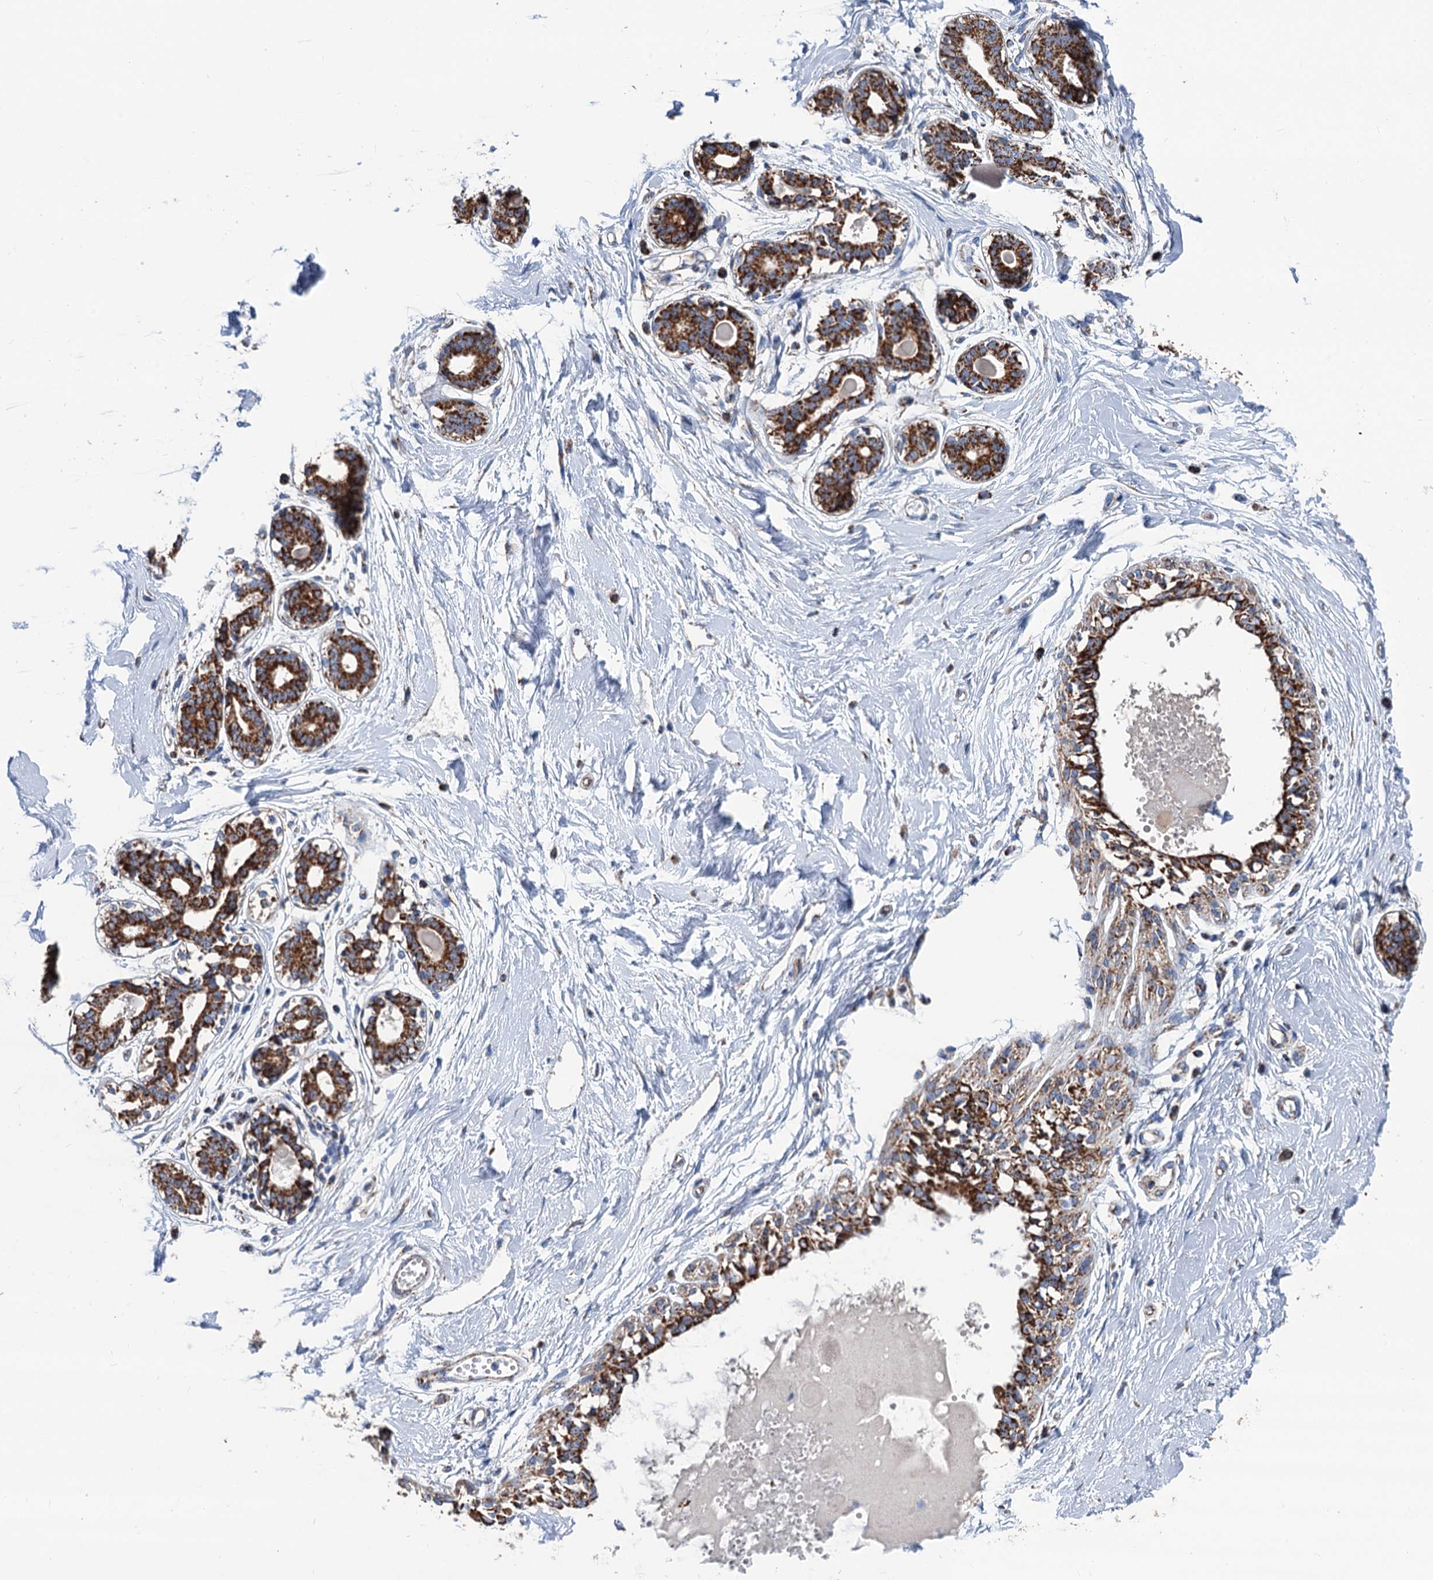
{"staining": {"intensity": "negative", "quantity": "none", "location": "none"}, "tissue": "breast", "cell_type": "Adipocytes", "image_type": "normal", "snomed": [{"axis": "morphology", "description": "Normal tissue, NOS"}, {"axis": "topography", "description": "Breast"}], "caption": "Adipocytes show no significant protein expression in normal breast. (Stains: DAB IHC with hematoxylin counter stain, Microscopy: brightfield microscopy at high magnification).", "gene": "IVD", "patient": {"sex": "female", "age": 45}}